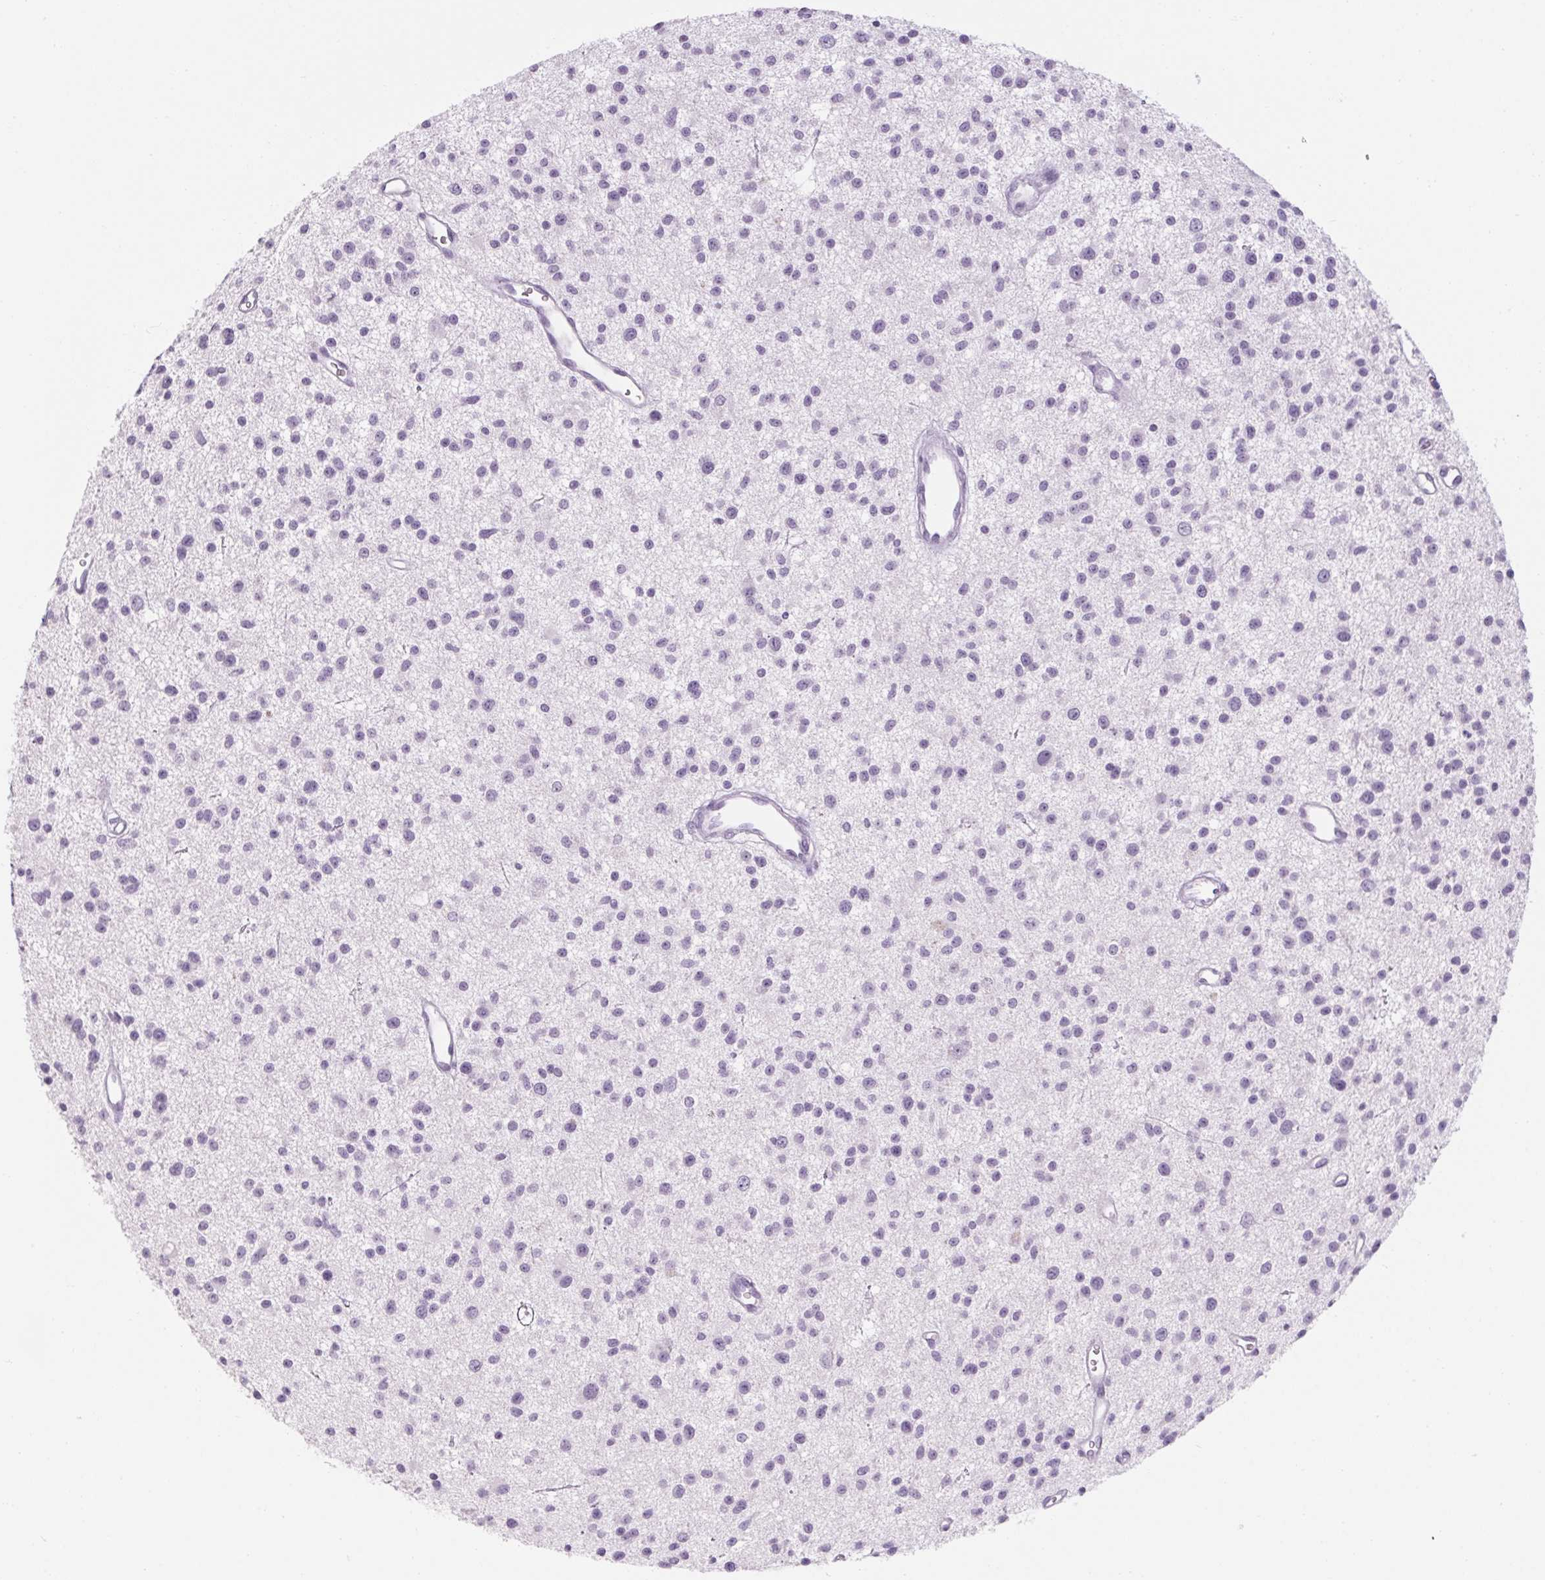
{"staining": {"intensity": "negative", "quantity": "none", "location": "none"}, "tissue": "glioma", "cell_type": "Tumor cells", "image_type": "cancer", "snomed": [{"axis": "morphology", "description": "Glioma, malignant, Low grade"}, {"axis": "topography", "description": "Brain"}], "caption": "This is an immunohistochemistry (IHC) micrograph of human malignant glioma (low-grade). There is no positivity in tumor cells.", "gene": "RPTN", "patient": {"sex": "male", "age": 43}}